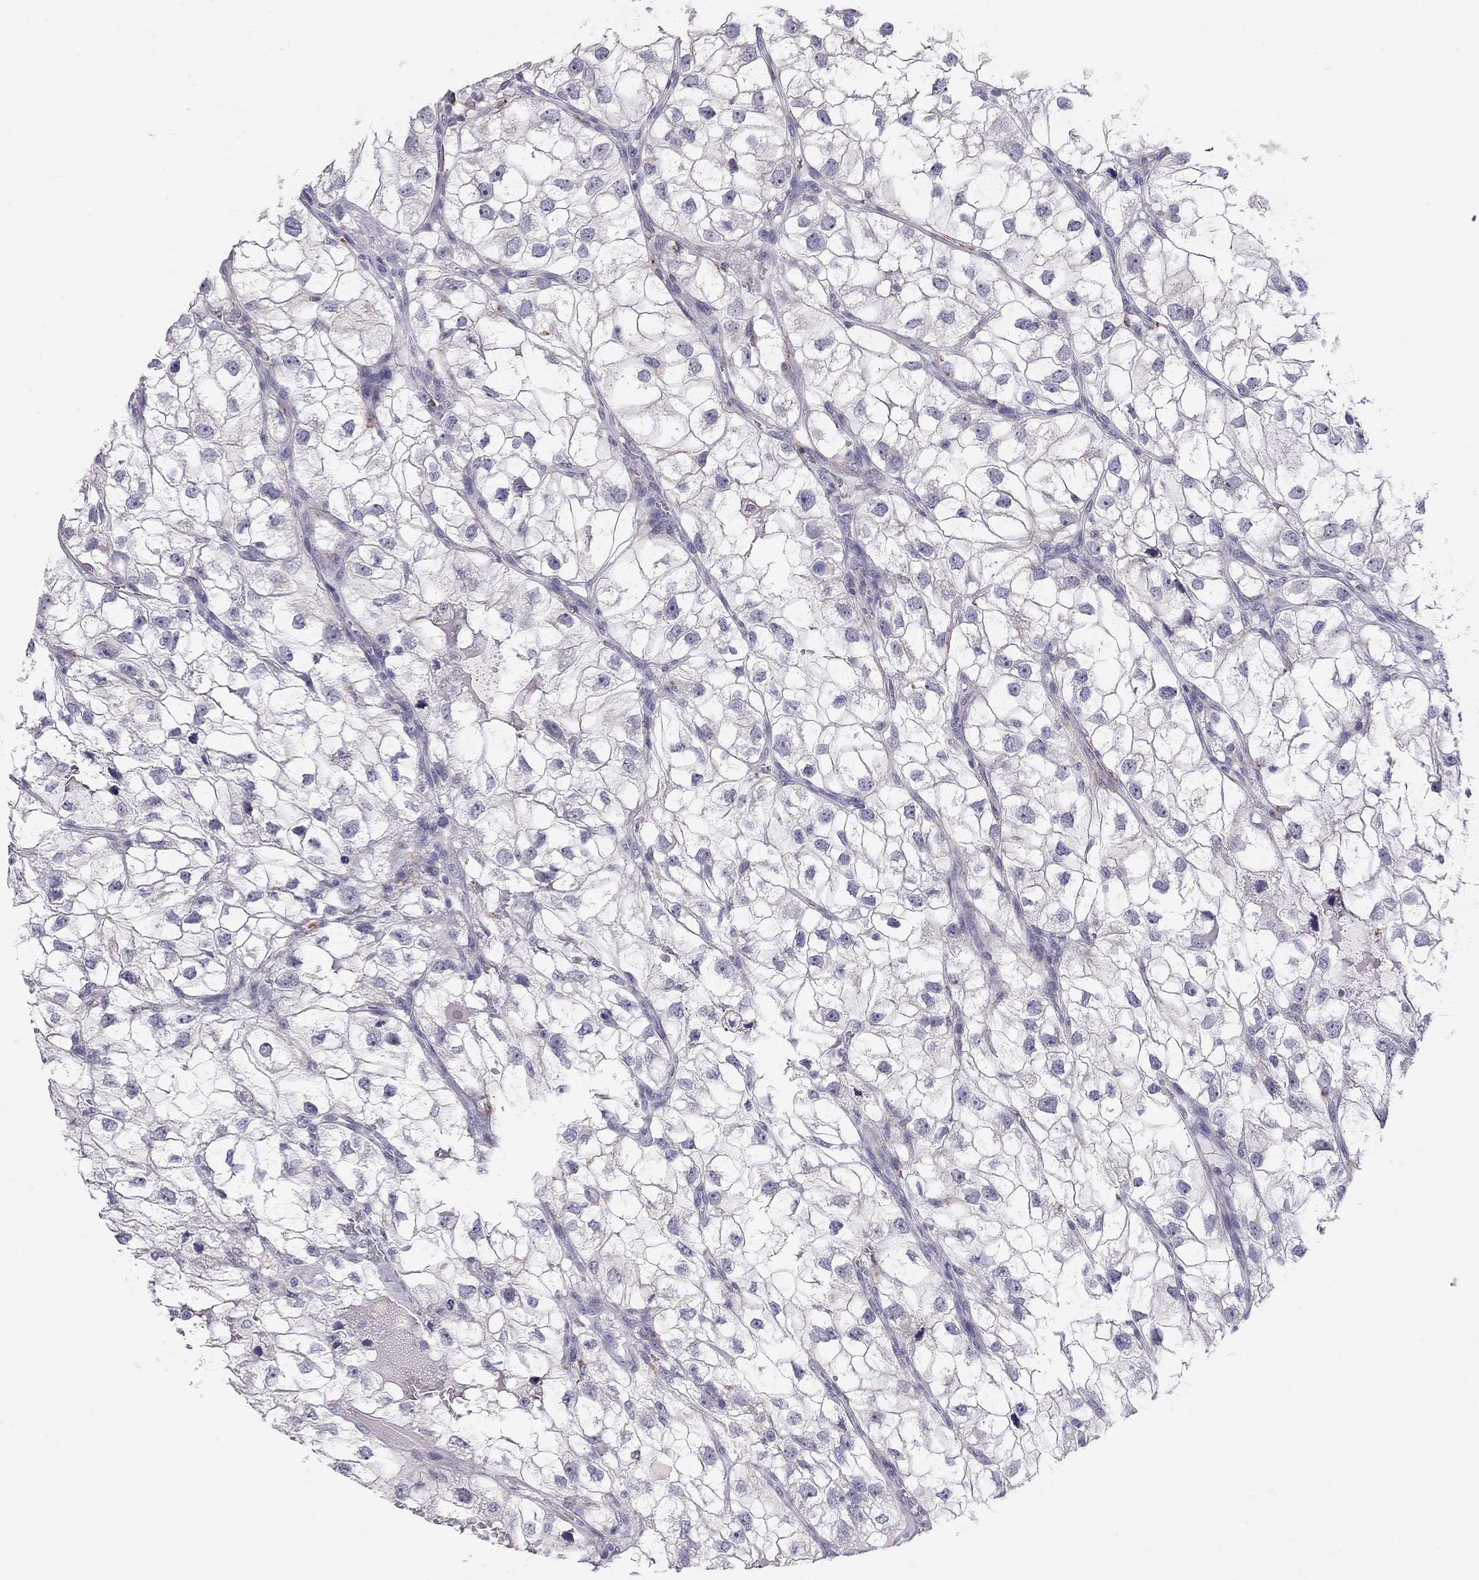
{"staining": {"intensity": "negative", "quantity": "none", "location": "none"}, "tissue": "renal cancer", "cell_type": "Tumor cells", "image_type": "cancer", "snomed": [{"axis": "morphology", "description": "Adenocarcinoma, NOS"}, {"axis": "topography", "description": "Kidney"}], "caption": "Immunohistochemistry micrograph of neoplastic tissue: renal adenocarcinoma stained with DAB (3,3'-diaminobenzidine) exhibits no significant protein expression in tumor cells.", "gene": "IL17REL", "patient": {"sex": "male", "age": 59}}